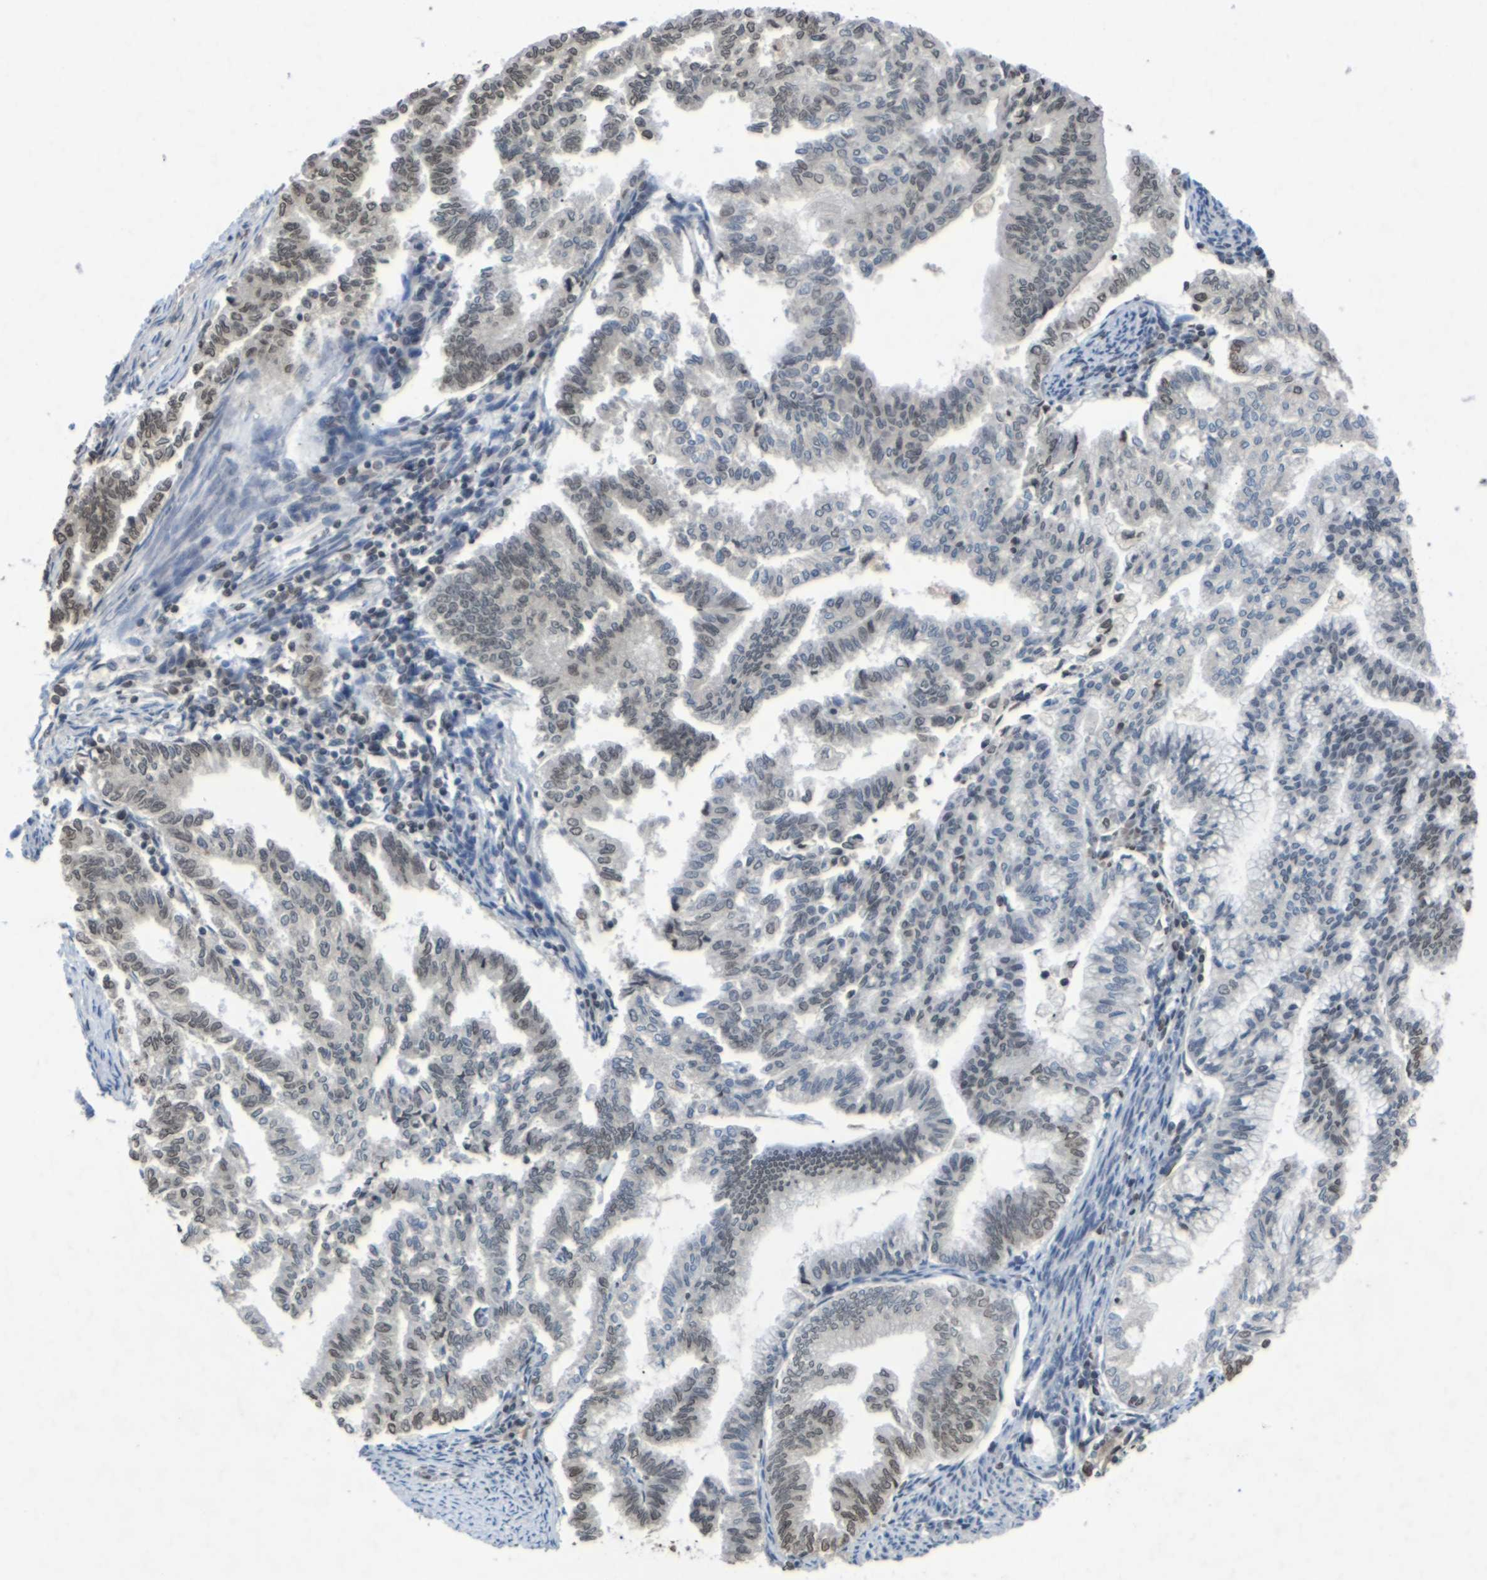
{"staining": {"intensity": "moderate", "quantity": "25%-75%", "location": "nuclear"}, "tissue": "endometrial cancer", "cell_type": "Tumor cells", "image_type": "cancer", "snomed": [{"axis": "morphology", "description": "Adenocarcinoma, NOS"}, {"axis": "topography", "description": "Endometrium"}], "caption": "IHC of human adenocarcinoma (endometrial) exhibits medium levels of moderate nuclear positivity in approximately 25%-75% of tumor cells. The protein of interest is shown in brown color, while the nuclei are stained blue.", "gene": "NELFA", "patient": {"sex": "female", "age": 79}}